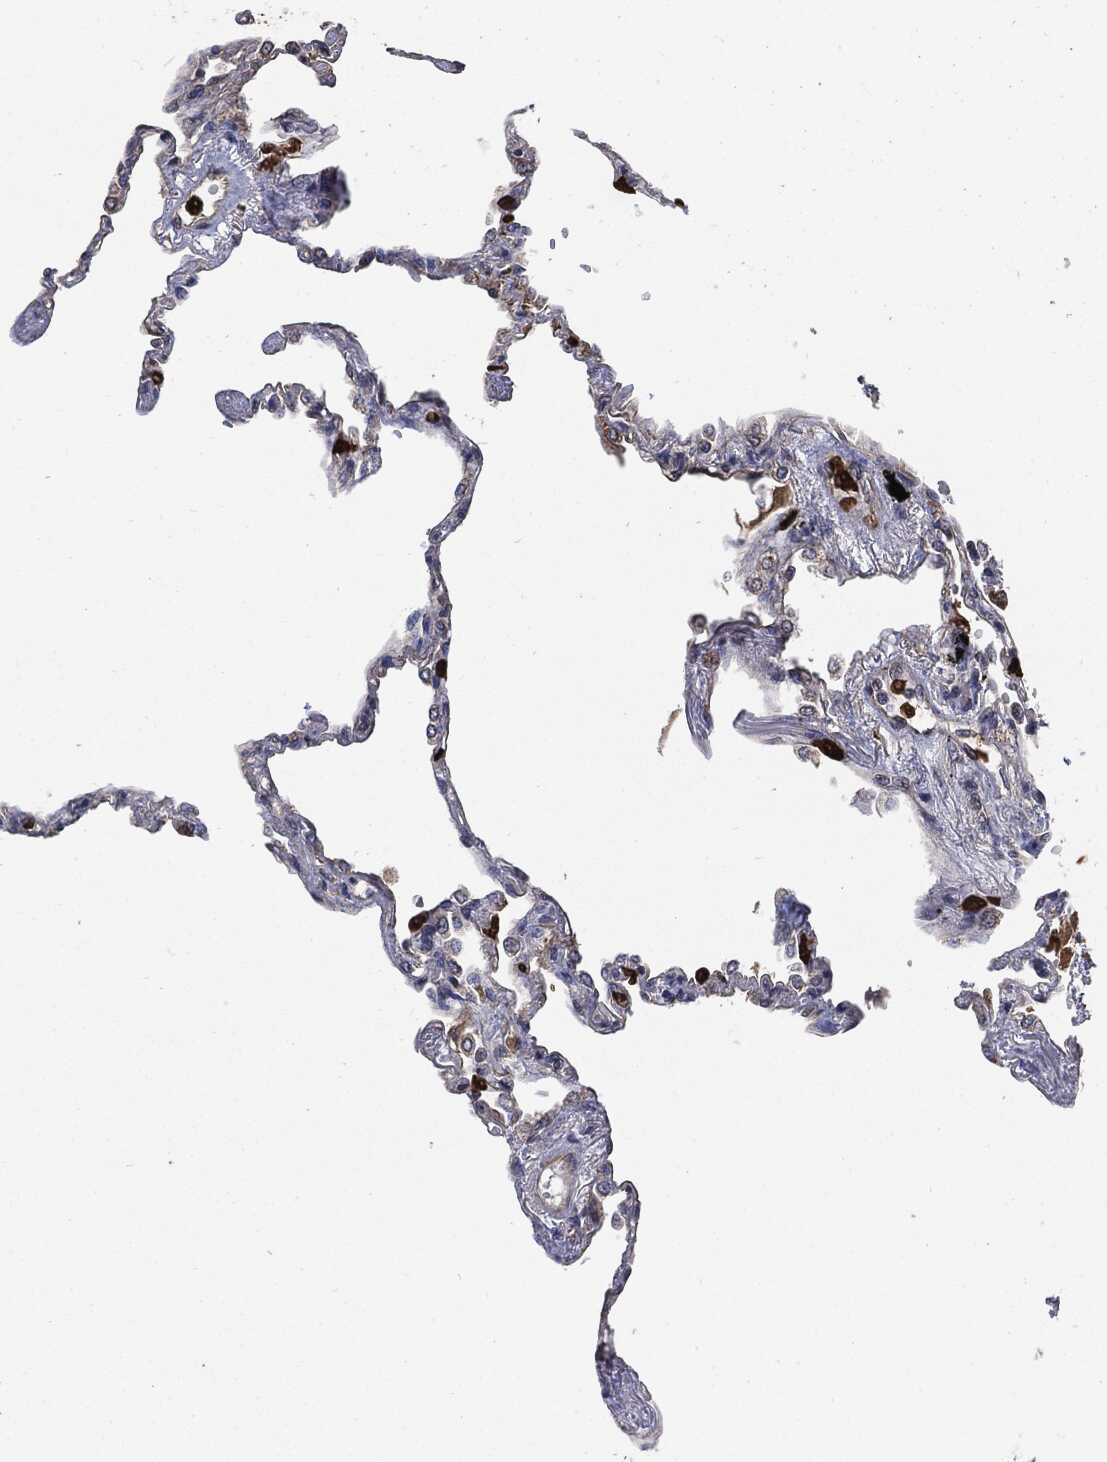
{"staining": {"intensity": "weak", "quantity": ">75%", "location": "cytoplasmic/membranous"}, "tissue": "lung", "cell_type": "Alveolar cells", "image_type": "normal", "snomed": [{"axis": "morphology", "description": "Normal tissue, NOS"}, {"axis": "topography", "description": "Lung"}], "caption": "Weak cytoplasmic/membranous staining for a protein is identified in about >75% of alveolar cells of benign lung using IHC.", "gene": "S100A9", "patient": {"sex": "male", "age": 78}}